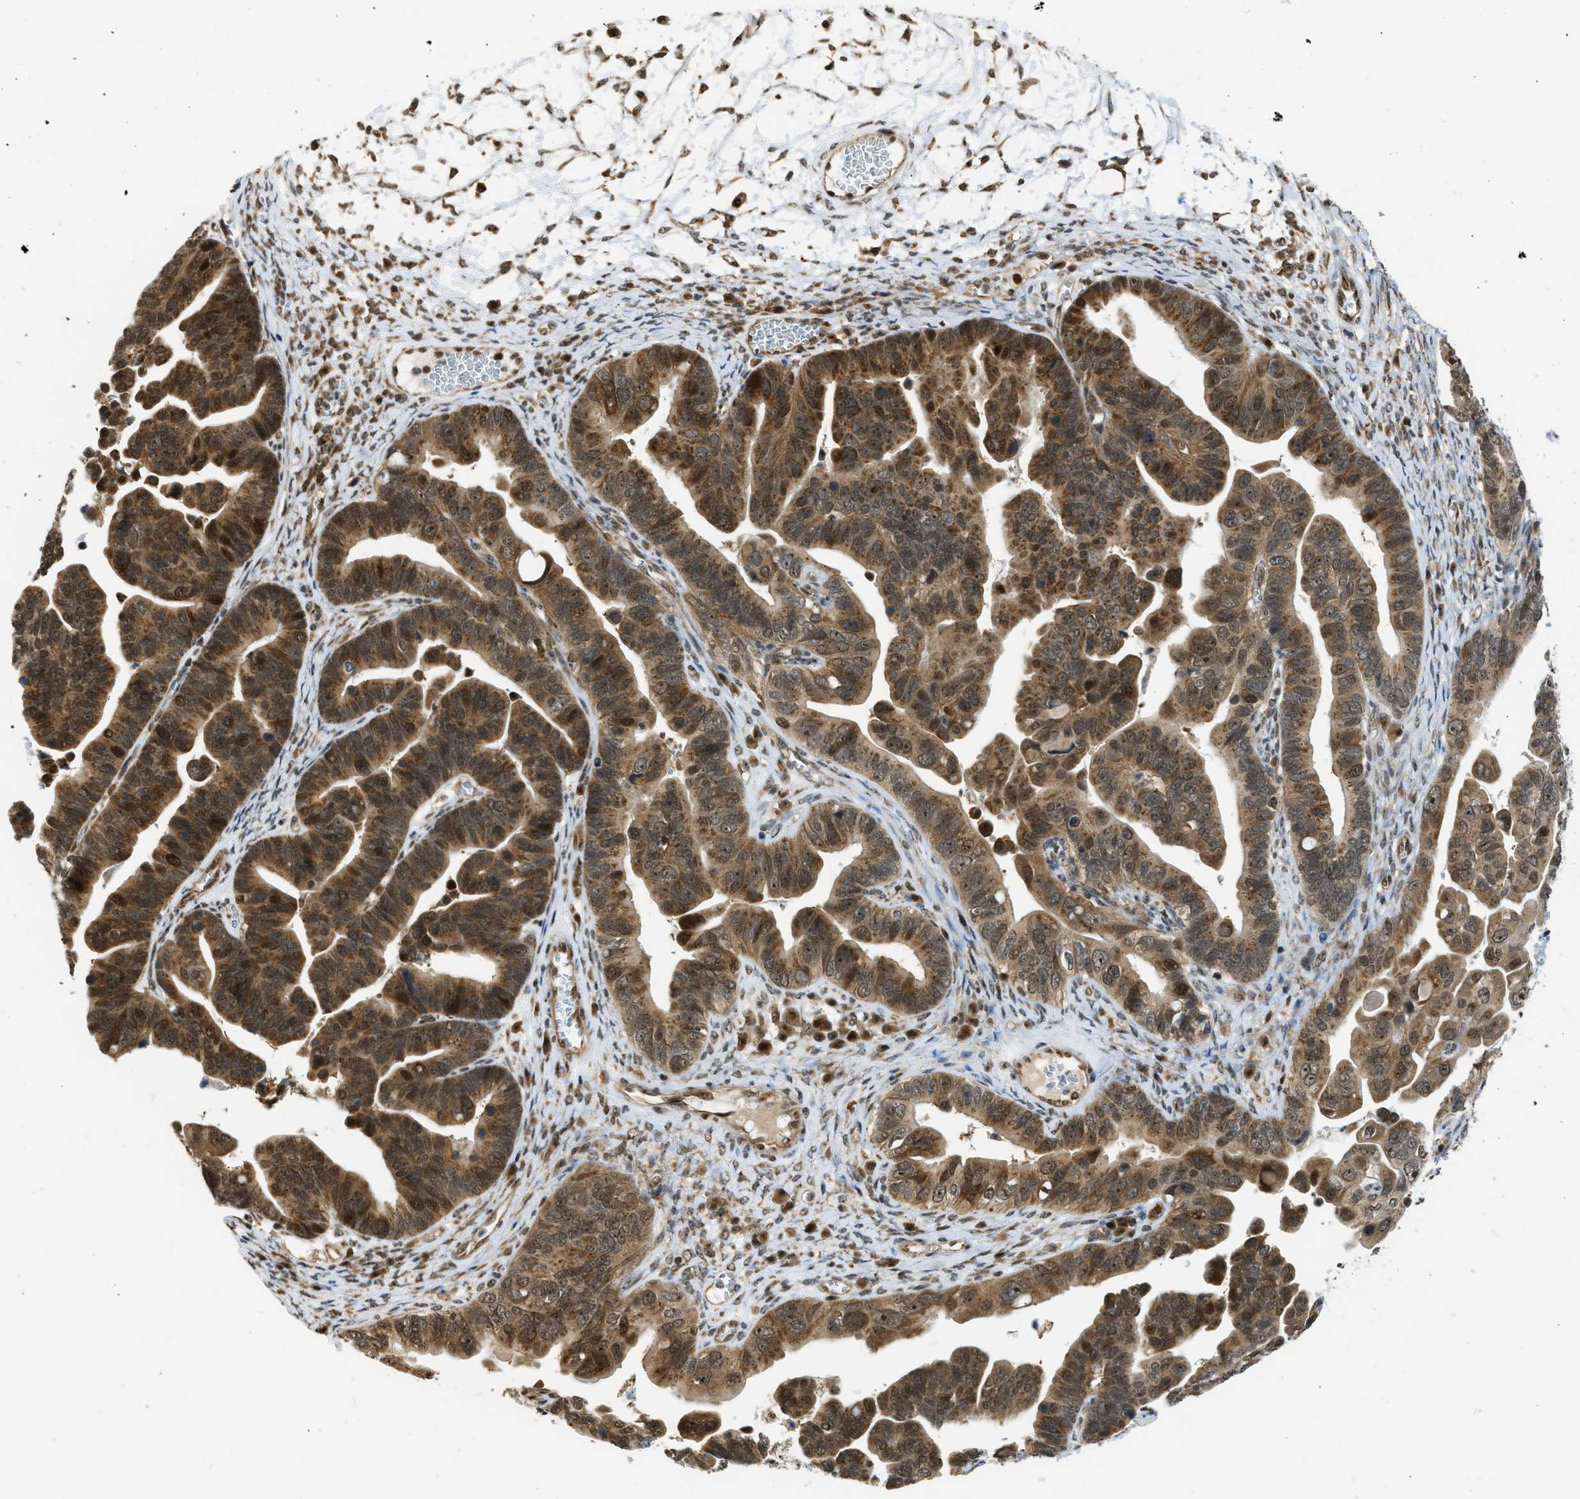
{"staining": {"intensity": "moderate", "quantity": ">75%", "location": "cytoplasmic/membranous,nuclear"}, "tissue": "ovarian cancer", "cell_type": "Tumor cells", "image_type": "cancer", "snomed": [{"axis": "morphology", "description": "Cystadenocarcinoma, serous, NOS"}, {"axis": "topography", "description": "Ovary"}], "caption": "This image reveals IHC staining of ovarian serous cystadenocarcinoma, with medium moderate cytoplasmic/membranous and nuclear expression in about >75% of tumor cells.", "gene": "TACC1", "patient": {"sex": "female", "age": 56}}